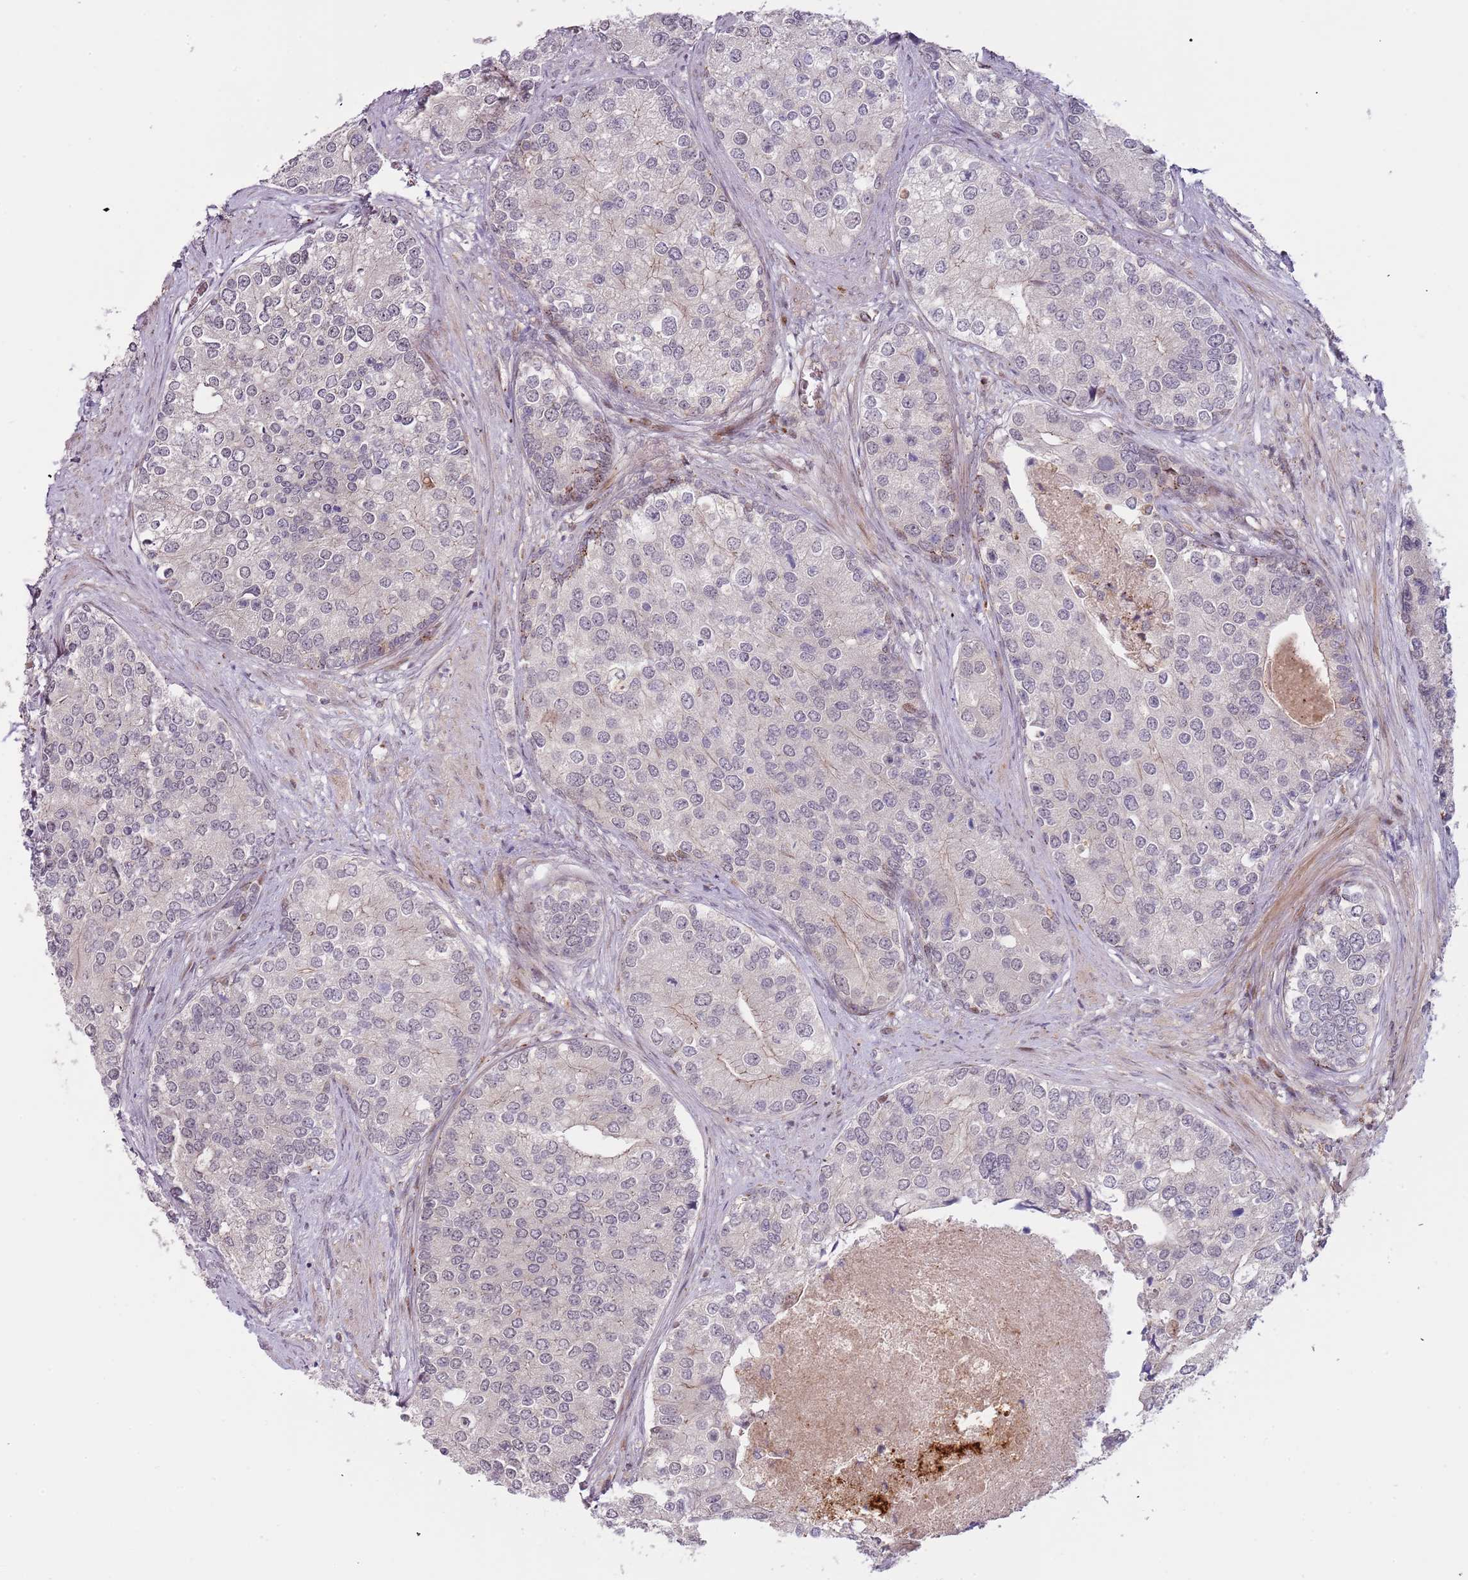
{"staining": {"intensity": "negative", "quantity": "none", "location": "none"}, "tissue": "prostate cancer", "cell_type": "Tumor cells", "image_type": "cancer", "snomed": [{"axis": "morphology", "description": "Adenocarcinoma, High grade"}, {"axis": "topography", "description": "Prostate"}], "caption": "This is a micrograph of immunohistochemistry staining of prostate cancer (adenocarcinoma (high-grade)), which shows no expression in tumor cells. The staining is performed using DAB (3,3'-diaminobenzidine) brown chromogen with nuclei counter-stained in using hematoxylin.", "gene": "ULK3", "patient": {"sex": "male", "age": 62}}